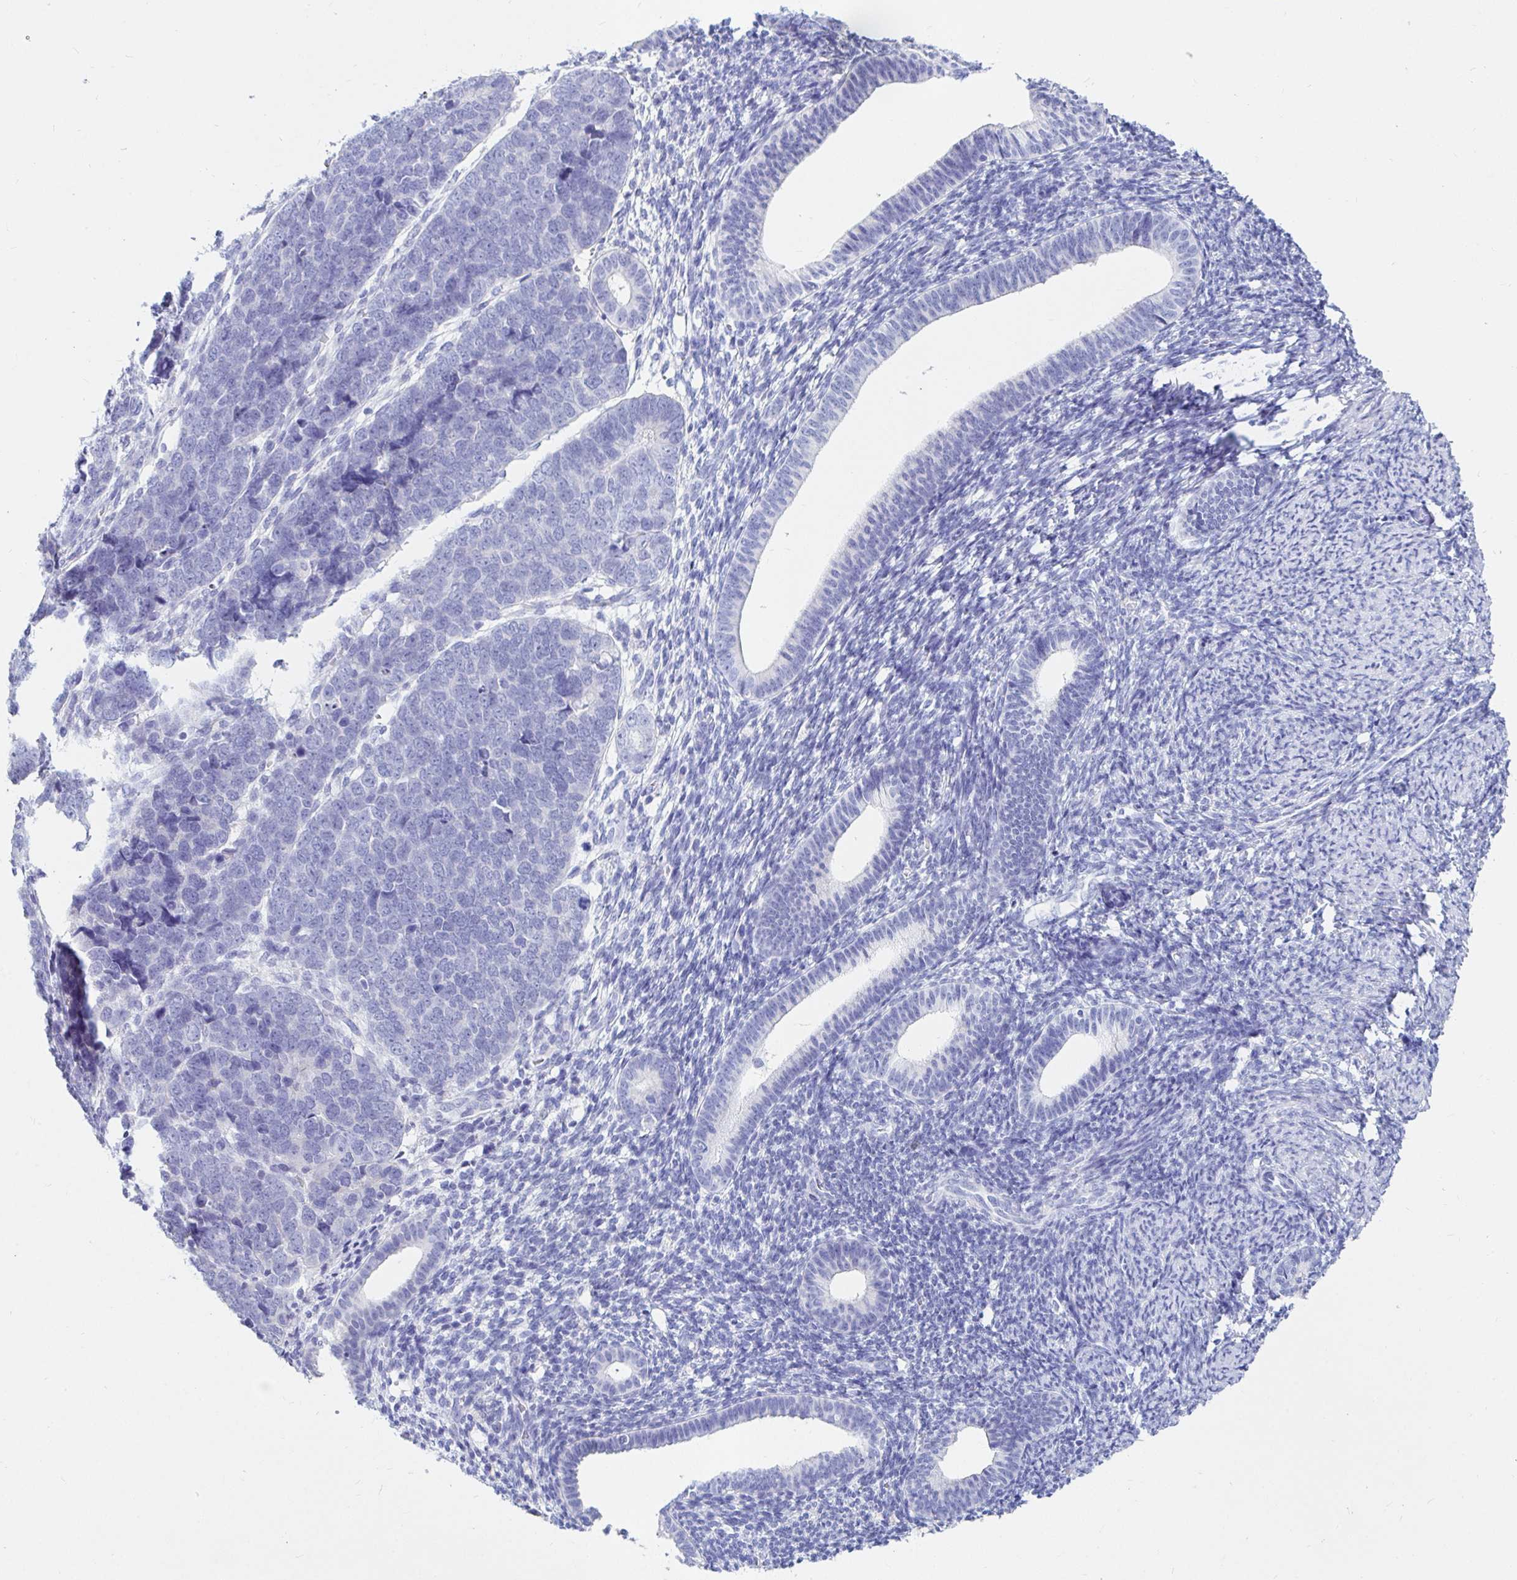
{"staining": {"intensity": "negative", "quantity": "none", "location": "none"}, "tissue": "endometrial cancer", "cell_type": "Tumor cells", "image_type": "cancer", "snomed": [{"axis": "morphology", "description": "Adenocarcinoma, NOS"}, {"axis": "topography", "description": "Endometrium"}], "caption": "Adenocarcinoma (endometrial) was stained to show a protein in brown. There is no significant positivity in tumor cells.", "gene": "NR2E1", "patient": {"sex": "female", "age": 82}}